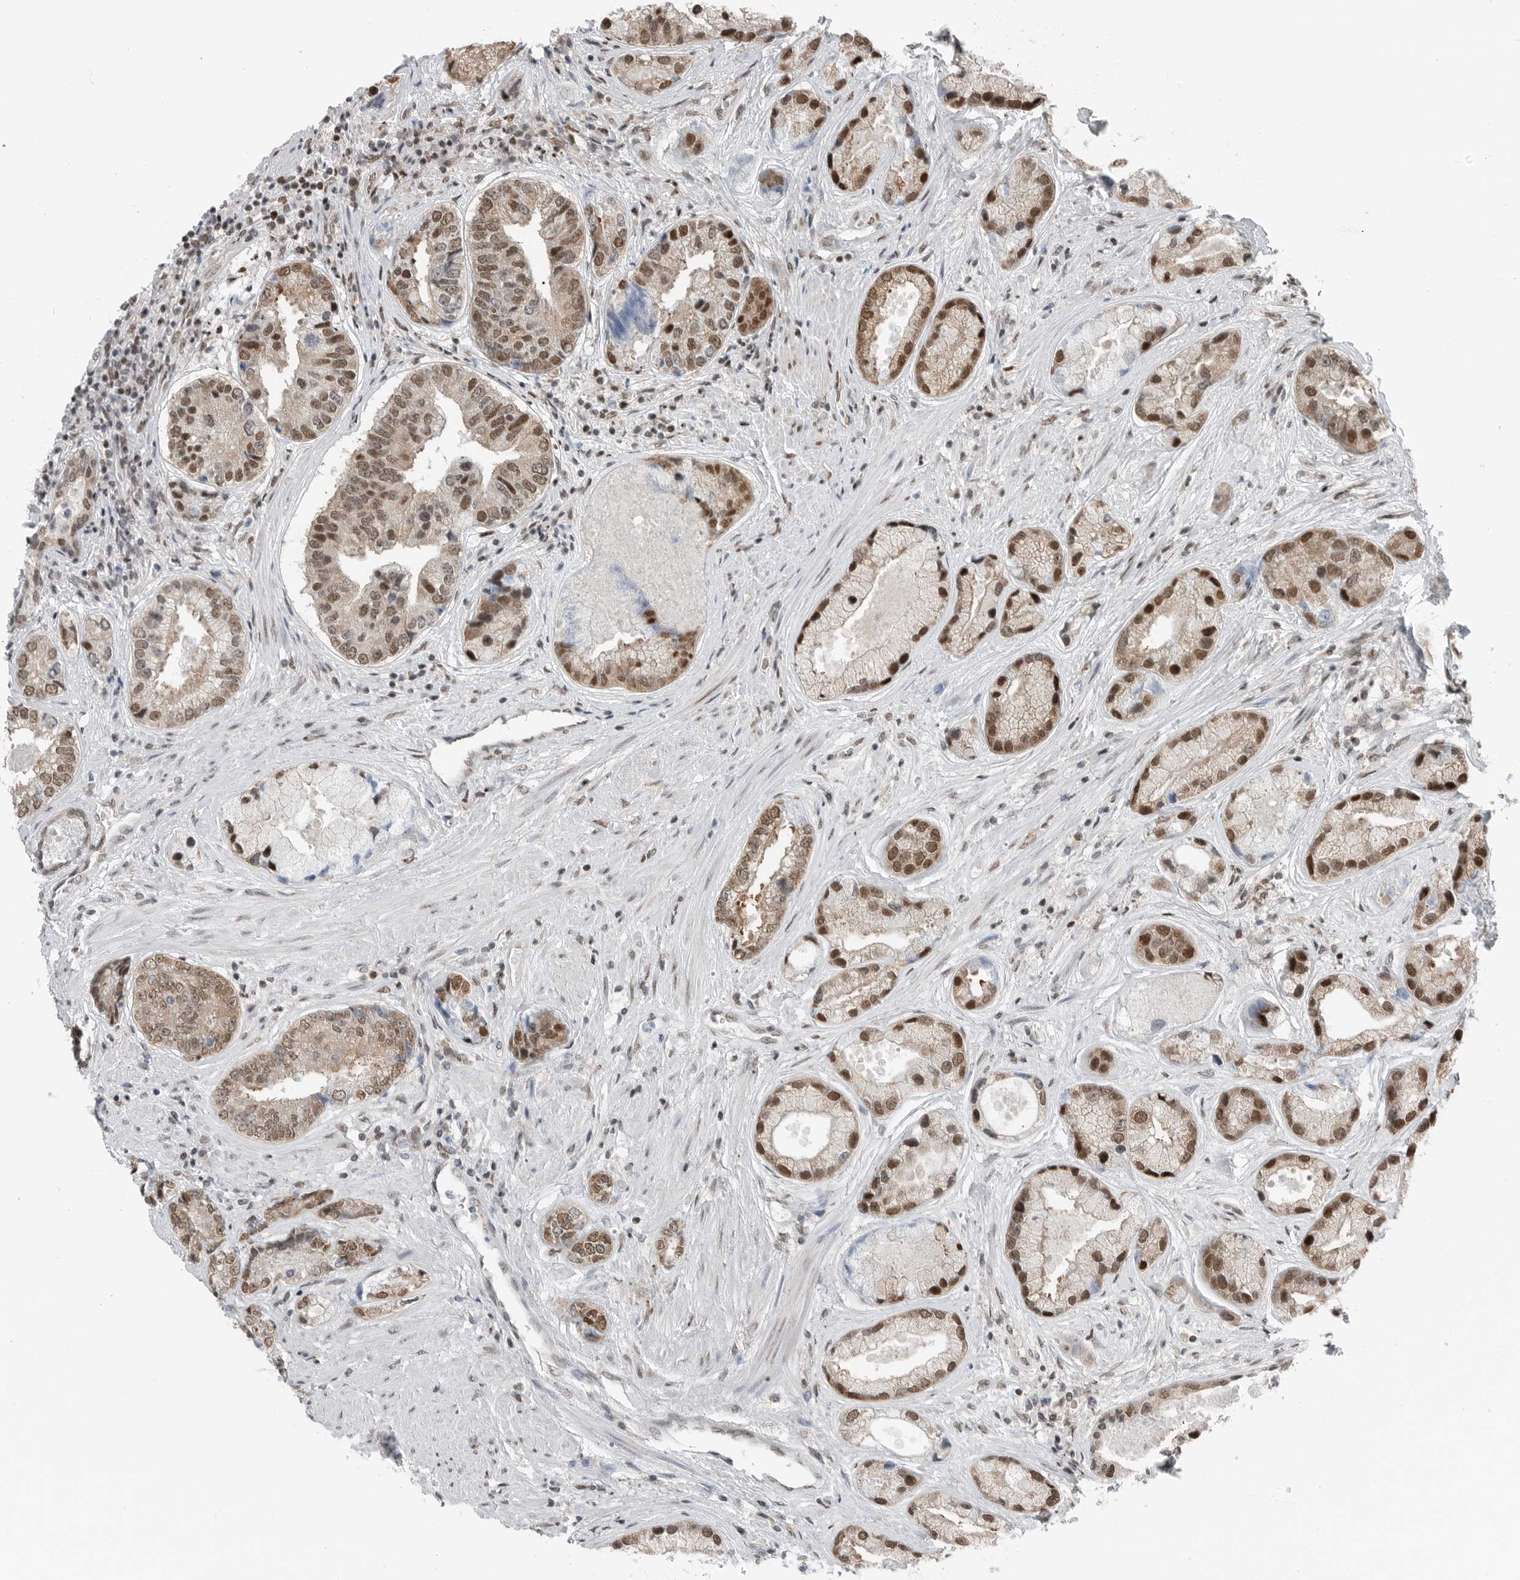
{"staining": {"intensity": "moderate", "quantity": ">75%", "location": "nuclear"}, "tissue": "prostate cancer", "cell_type": "Tumor cells", "image_type": "cancer", "snomed": [{"axis": "morphology", "description": "Adenocarcinoma, High grade"}, {"axis": "topography", "description": "Prostate"}], "caption": "DAB immunohistochemical staining of human prostate high-grade adenocarcinoma exhibits moderate nuclear protein expression in approximately >75% of tumor cells.", "gene": "BLZF1", "patient": {"sex": "male", "age": 61}}